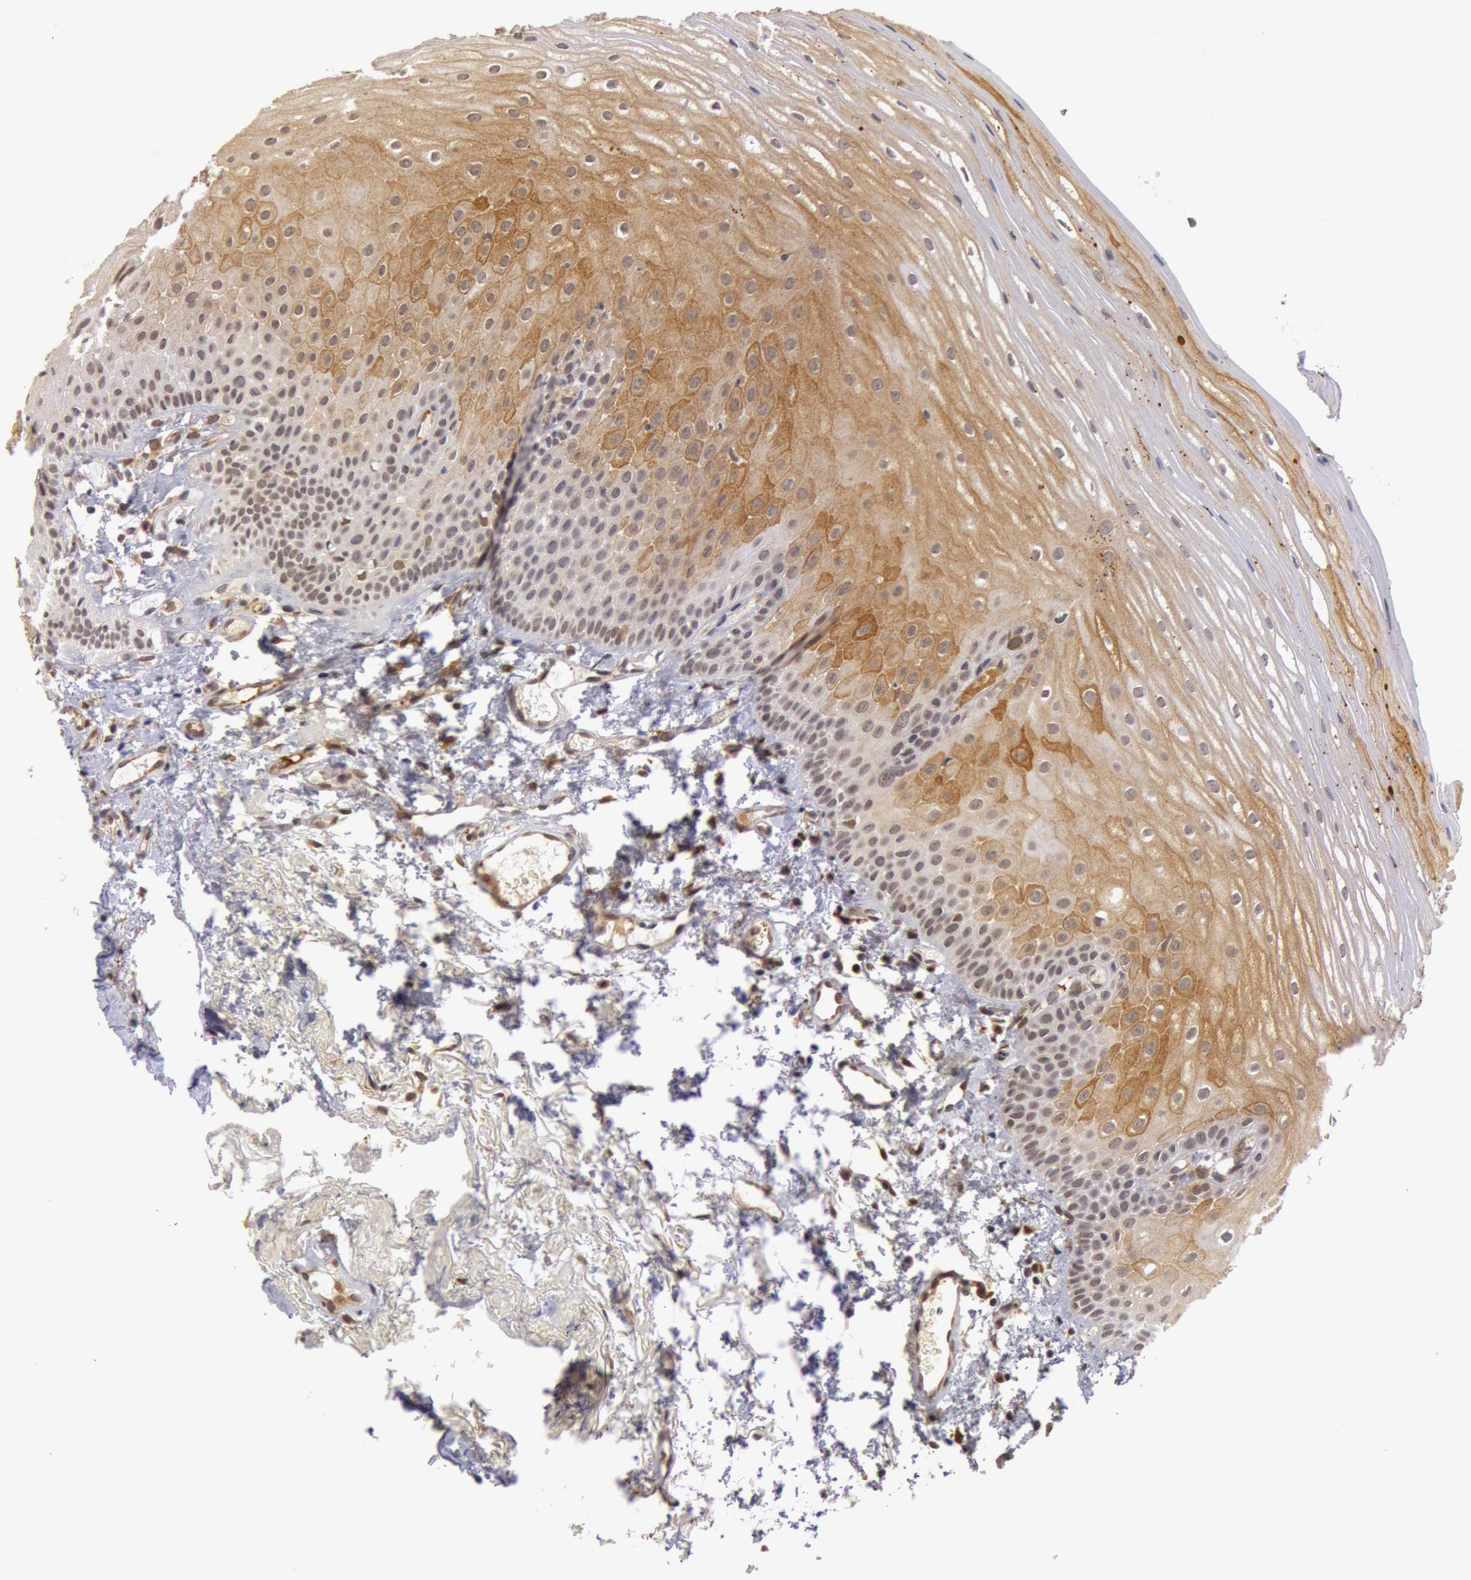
{"staining": {"intensity": "moderate", "quantity": "<25%", "location": "cytoplasmic/membranous"}, "tissue": "oral mucosa", "cell_type": "Squamous epithelial cells", "image_type": "normal", "snomed": [{"axis": "morphology", "description": "Normal tissue, NOS"}, {"axis": "topography", "description": "Oral tissue"}], "caption": "Immunohistochemical staining of unremarkable oral mucosa shows <25% levels of moderate cytoplasmic/membranous protein positivity in approximately <25% of squamous epithelial cells. (IHC, brightfield microscopy, high magnification).", "gene": "SYTL4", "patient": {"sex": "male", "age": 52}}